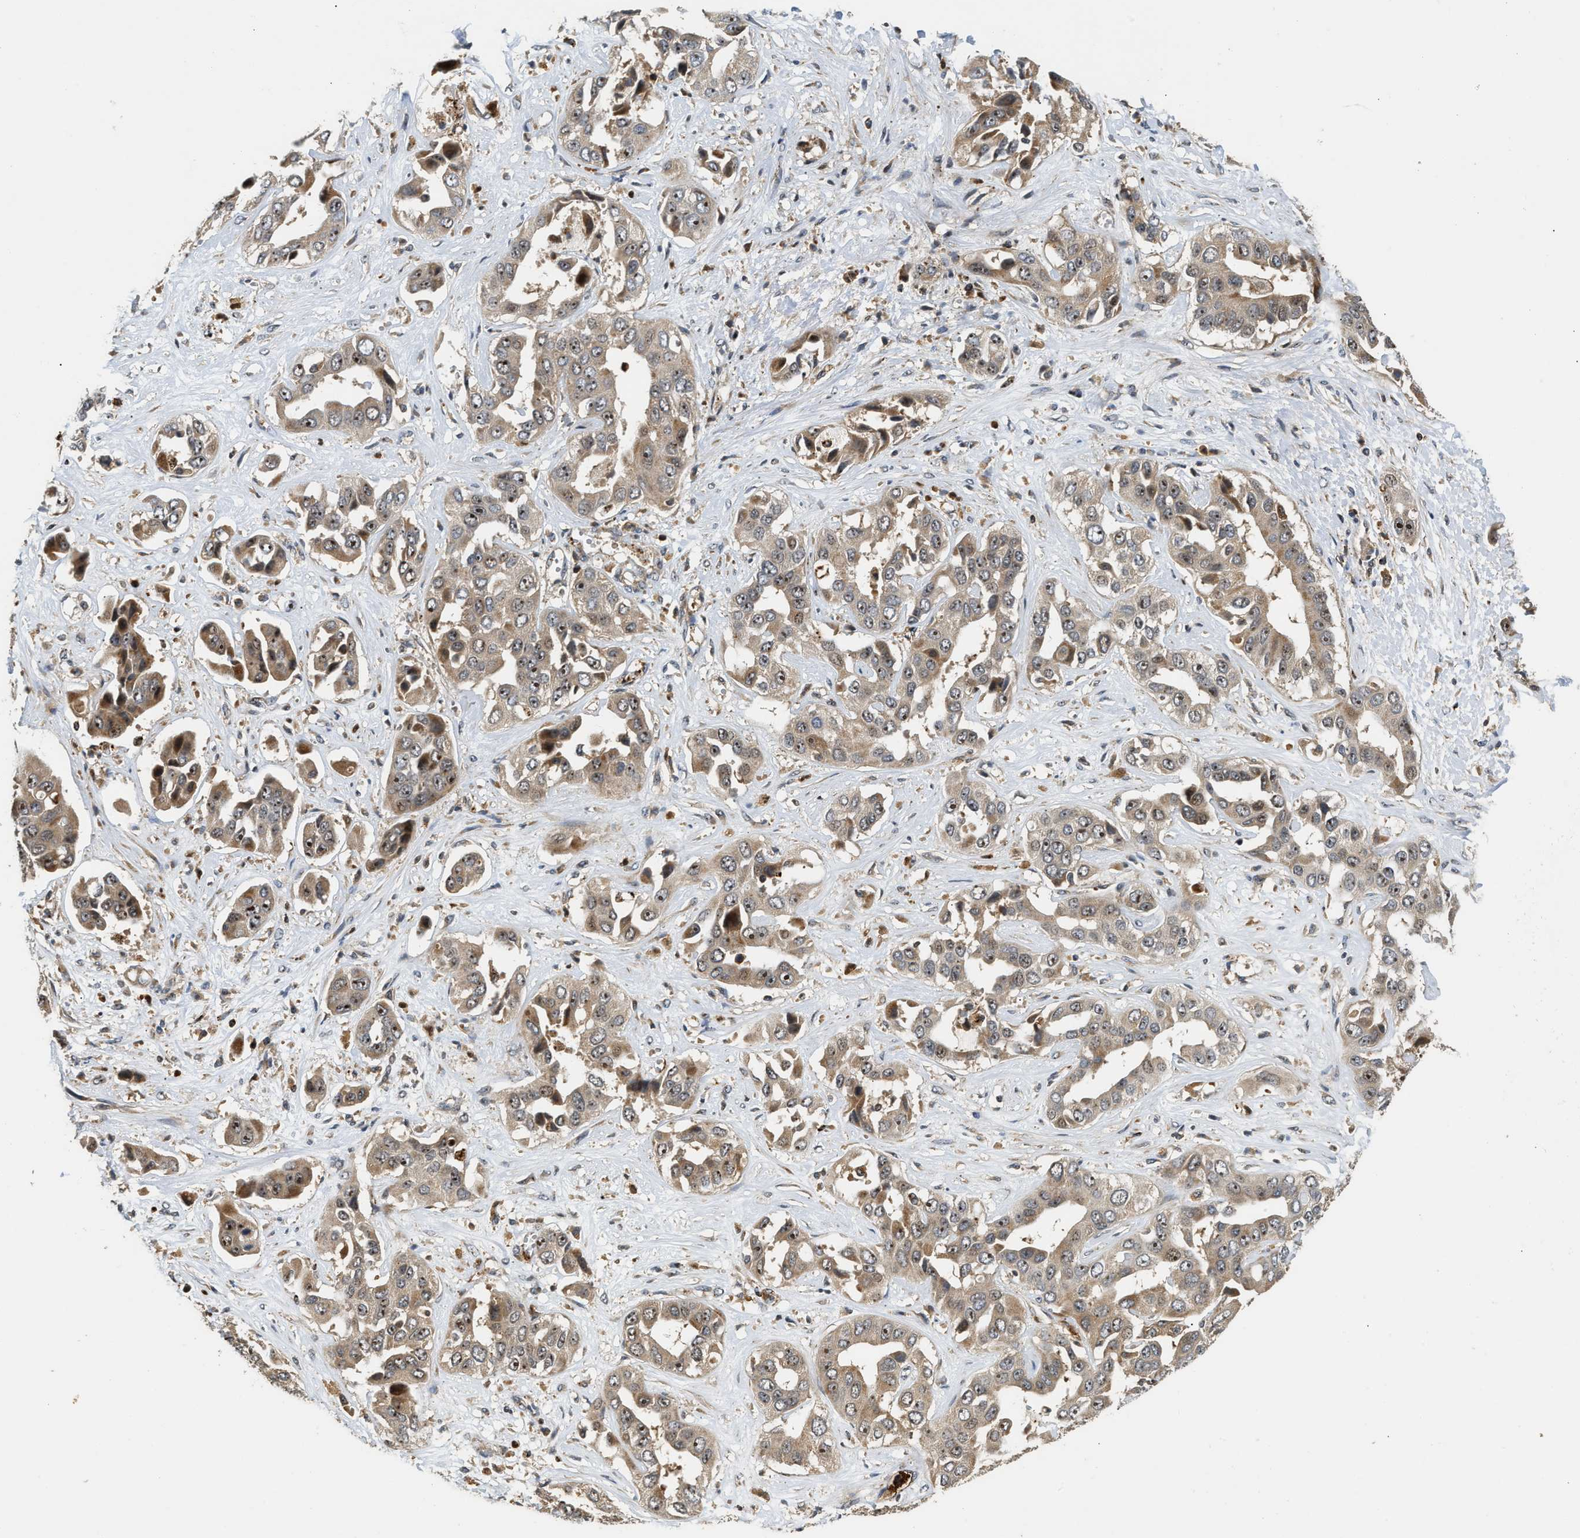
{"staining": {"intensity": "moderate", "quantity": ">75%", "location": "cytoplasmic/membranous"}, "tissue": "liver cancer", "cell_type": "Tumor cells", "image_type": "cancer", "snomed": [{"axis": "morphology", "description": "Cholangiocarcinoma"}, {"axis": "topography", "description": "Liver"}], "caption": "There is medium levels of moderate cytoplasmic/membranous positivity in tumor cells of liver cancer (cholangiocarcinoma), as demonstrated by immunohistochemical staining (brown color).", "gene": "SNX5", "patient": {"sex": "female", "age": 52}}